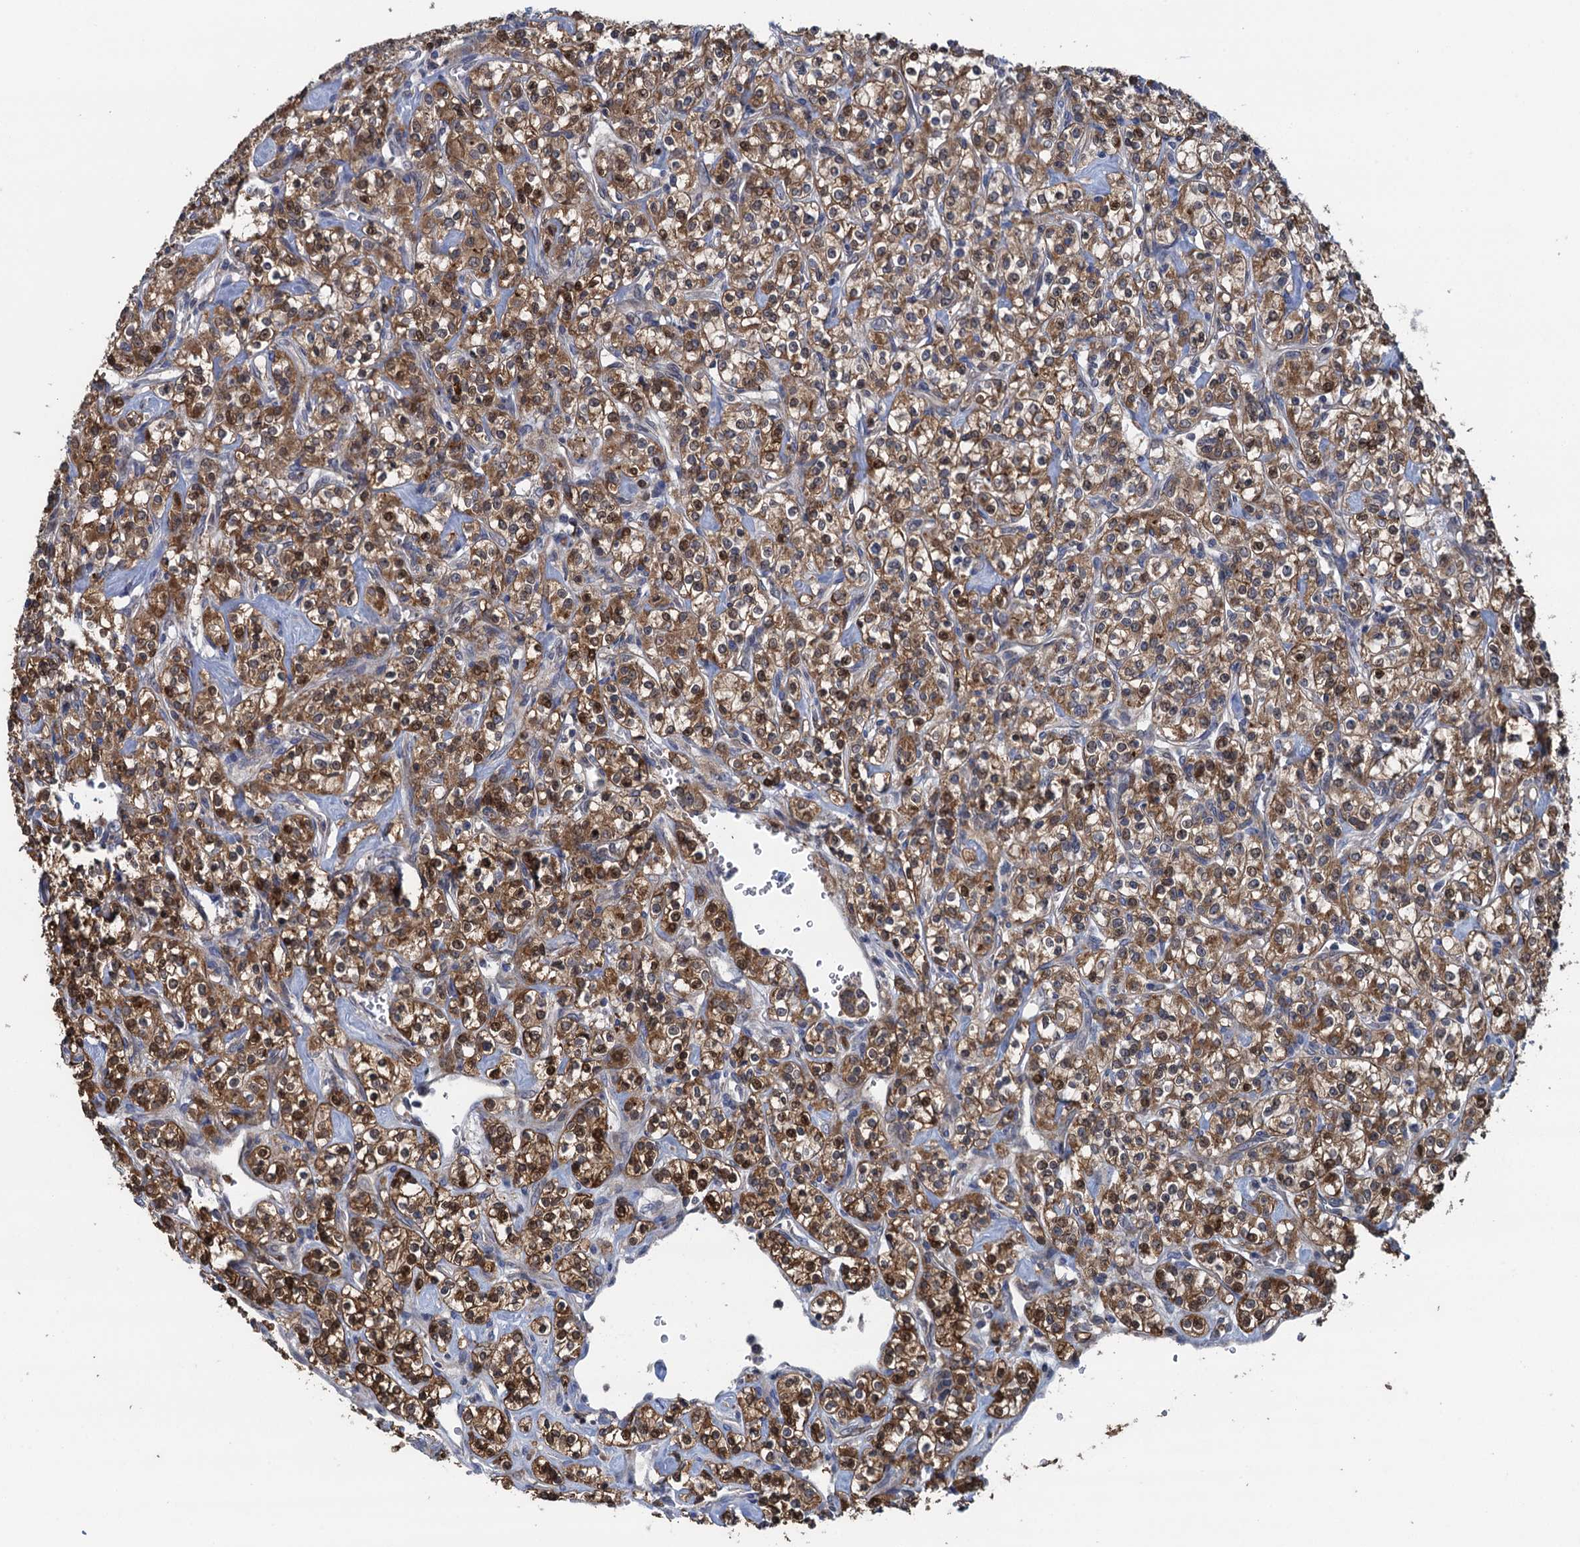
{"staining": {"intensity": "moderate", "quantity": ">75%", "location": "cytoplasmic/membranous,nuclear"}, "tissue": "renal cancer", "cell_type": "Tumor cells", "image_type": "cancer", "snomed": [{"axis": "morphology", "description": "Adenocarcinoma, NOS"}, {"axis": "topography", "description": "Kidney"}], "caption": "A medium amount of moderate cytoplasmic/membranous and nuclear expression is seen in about >75% of tumor cells in renal cancer tissue.", "gene": "CNTN5", "patient": {"sex": "male", "age": 77}}